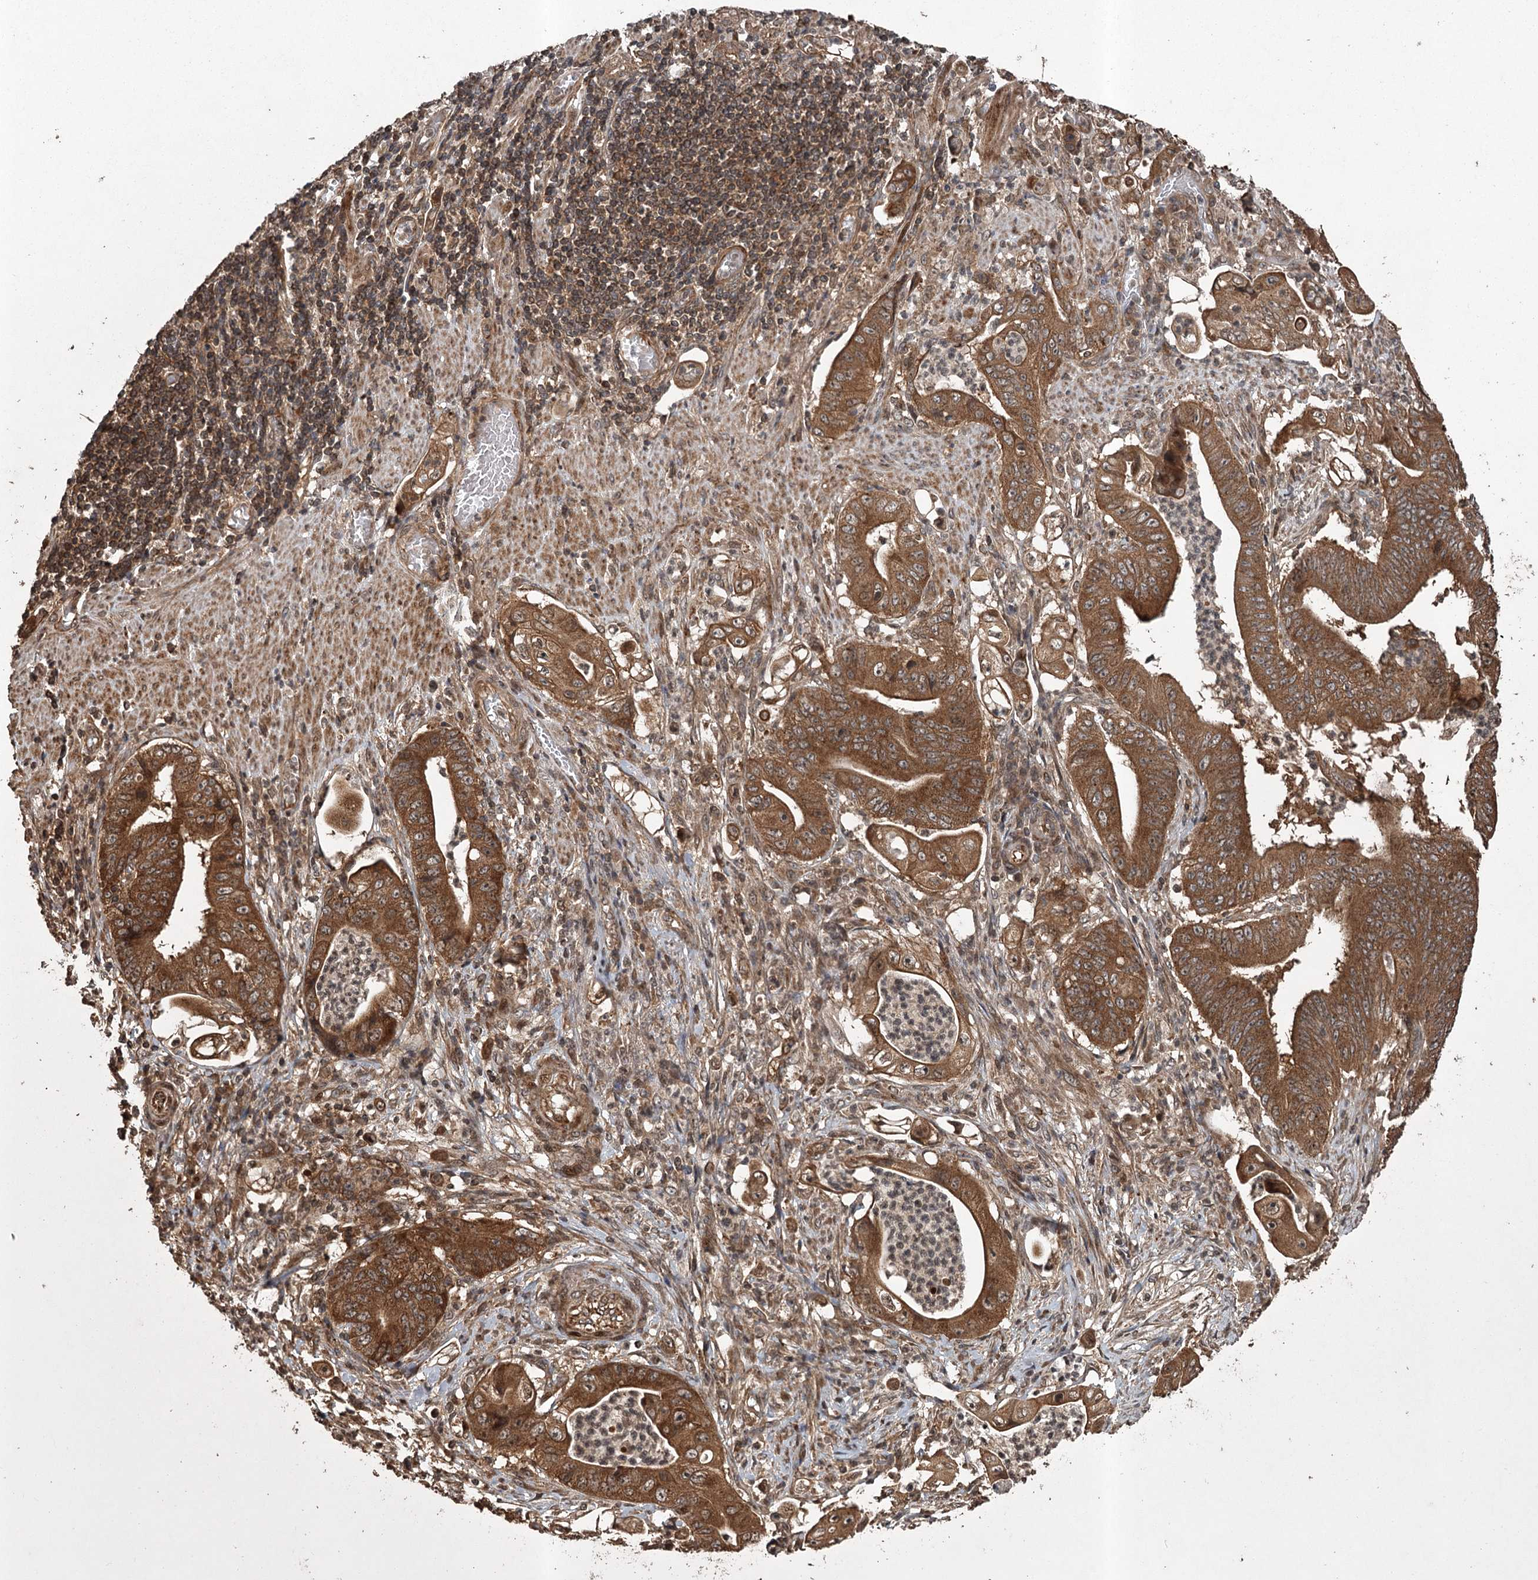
{"staining": {"intensity": "strong", "quantity": ">75%", "location": "cytoplasmic/membranous"}, "tissue": "stomach cancer", "cell_type": "Tumor cells", "image_type": "cancer", "snomed": [{"axis": "morphology", "description": "Adenocarcinoma, NOS"}, {"axis": "topography", "description": "Stomach"}], "caption": "A micrograph of human stomach adenocarcinoma stained for a protein displays strong cytoplasmic/membranous brown staining in tumor cells.", "gene": "RPAP3", "patient": {"sex": "female", "age": 73}}